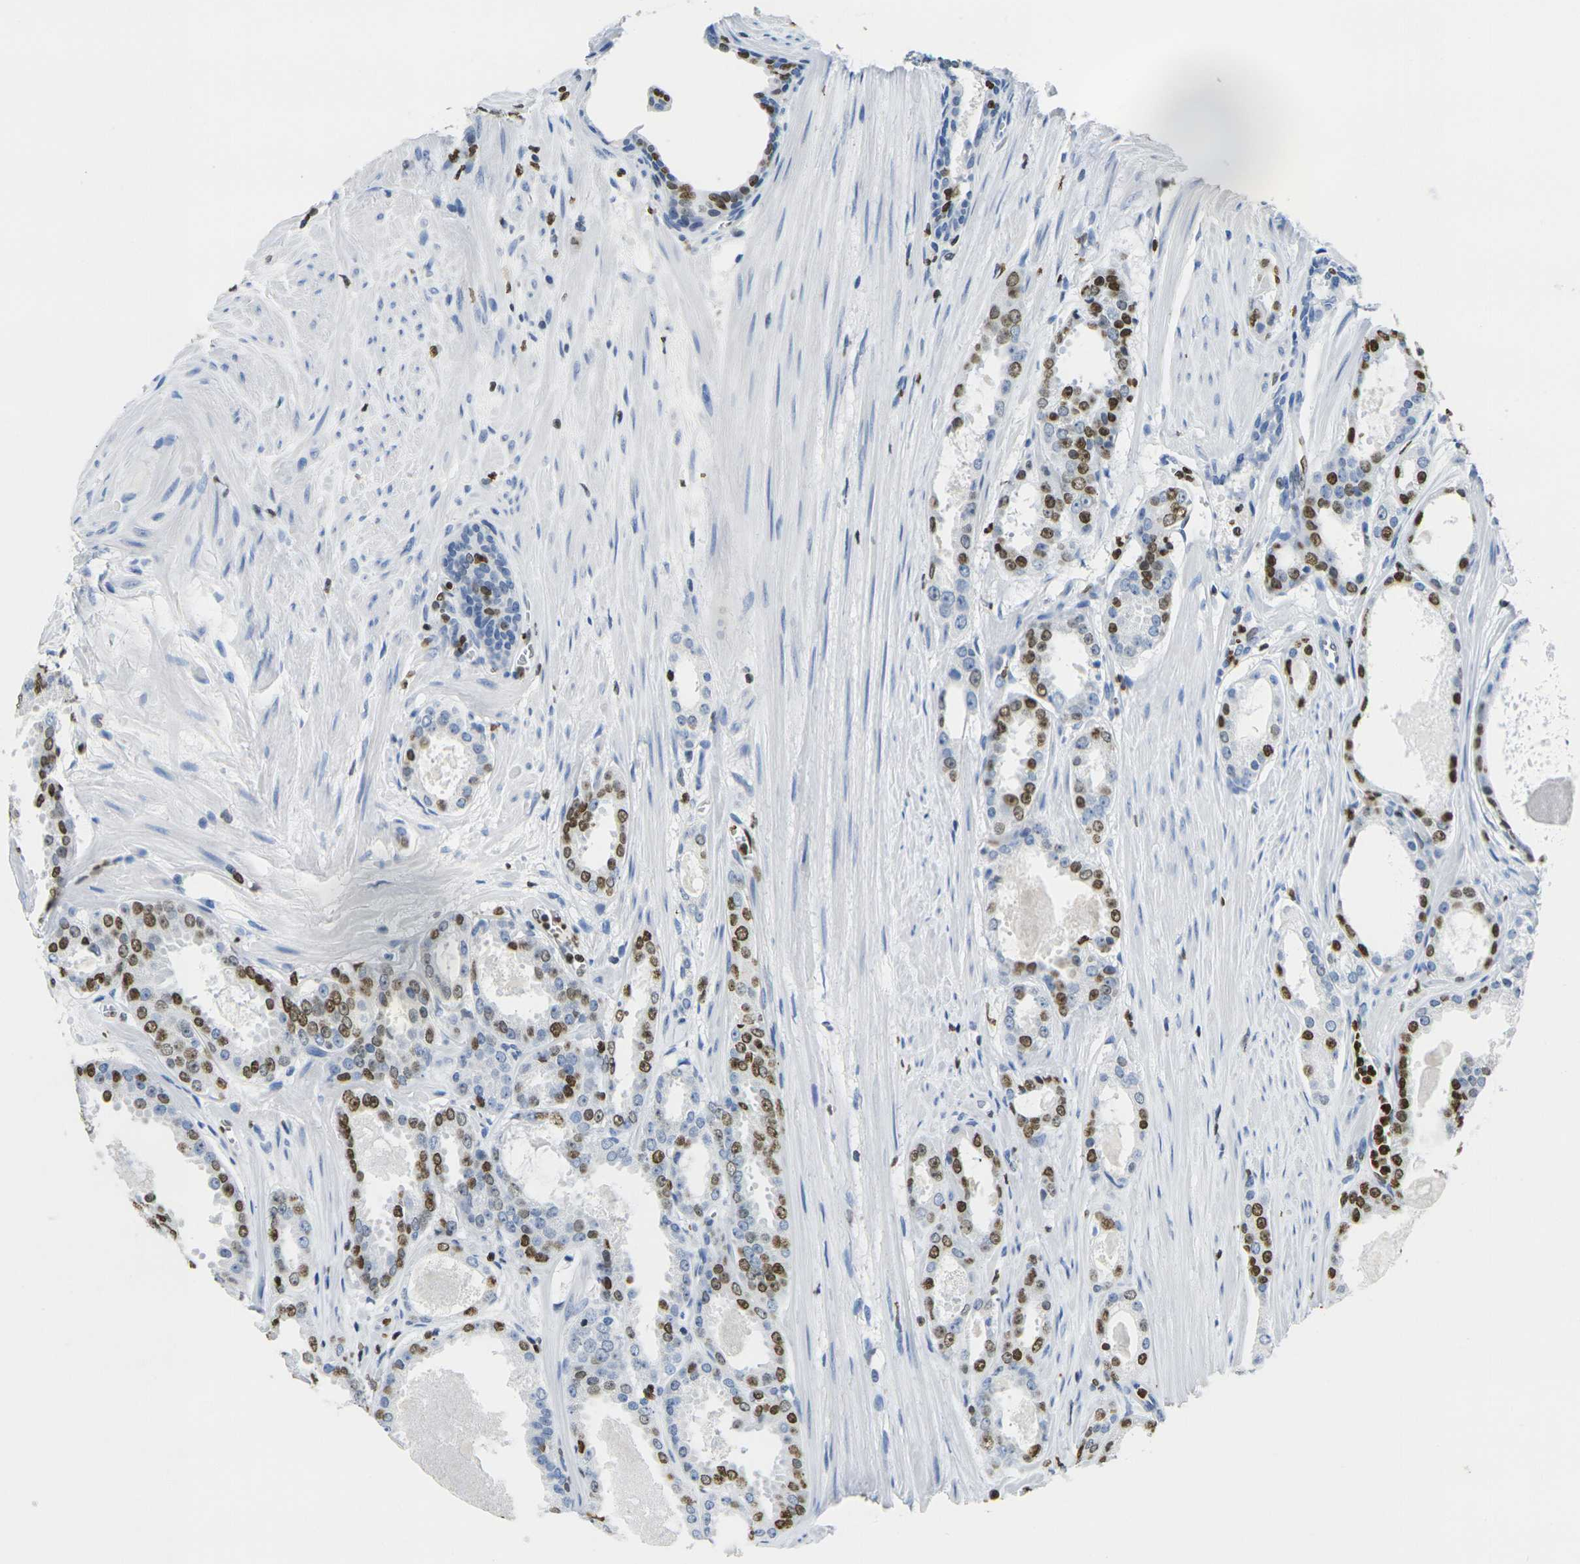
{"staining": {"intensity": "strong", "quantity": "25%-75%", "location": "nuclear"}, "tissue": "prostate cancer", "cell_type": "Tumor cells", "image_type": "cancer", "snomed": [{"axis": "morphology", "description": "Adenocarcinoma, Low grade"}, {"axis": "topography", "description": "Prostate"}], "caption": "Immunohistochemical staining of human prostate cancer (low-grade adenocarcinoma) reveals high levels of strong nuclear positivity in approximately 25%-75% of tumor cells. (Brightfield microscopy of DAB IHC at high magnification).", "gene": "DRAXIN", "patient": {"sex": "male", "age": 57}}